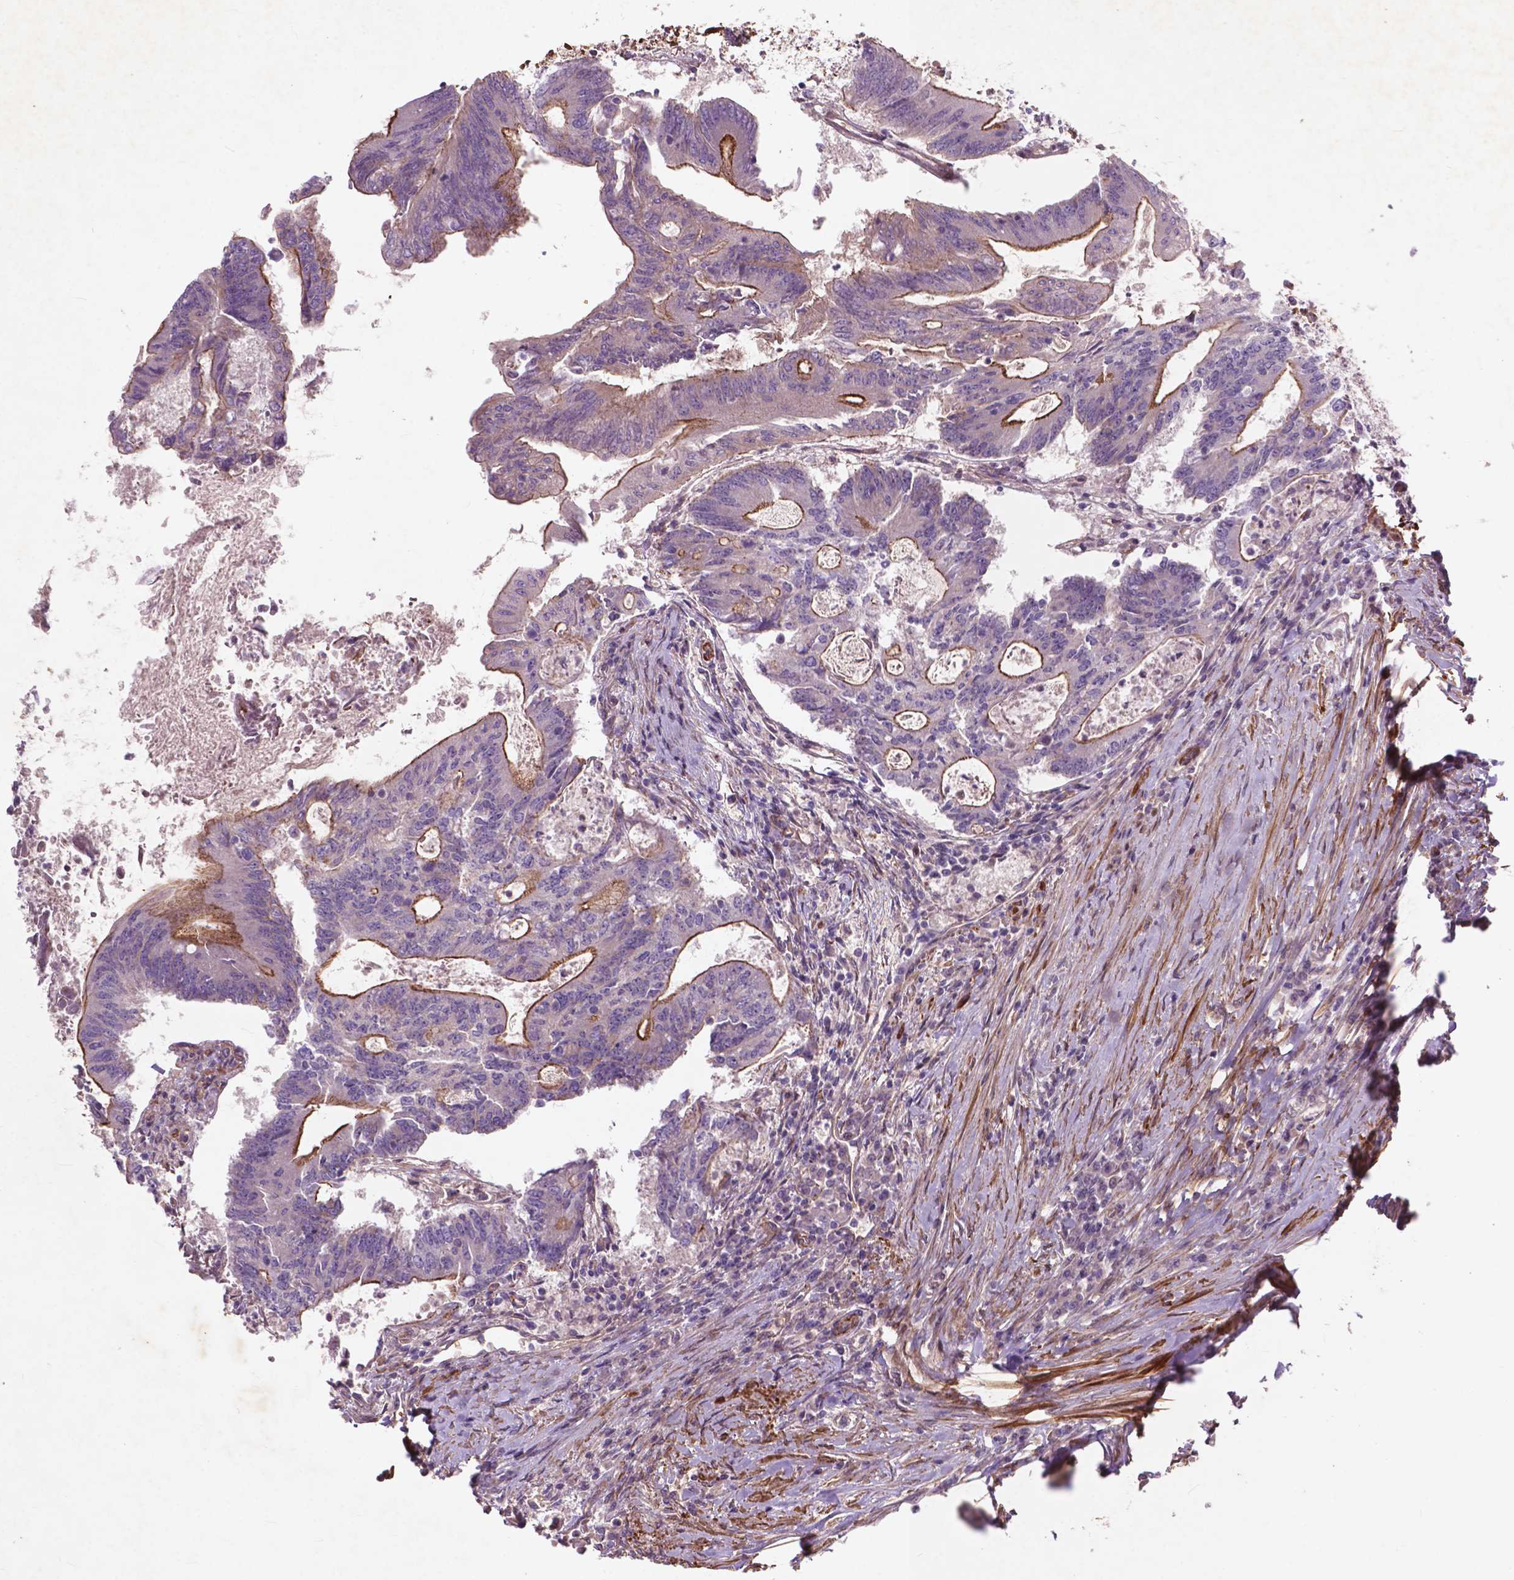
{"staining": {"intensity": "strong", "quantity": "25%-75%", "location": "cytoplasmic/membranous"}, "tissue": "colorectal cancer", "cell_type": "Tumor cells", "image_type": "cancer", "snomed": [{"axis": "morphology", "description": "Adenocarcinoma, NOS"}, {"axis": "topography", "description": "Colon"}], "caption": "There is high levels of strong cytoplasmic/membranous staining in tumor cells of colorectal adenocarcinoma, as demonstrated by immunohistochemical staining (brown color).", "gene": "RFPL4B", "patient": {"sex": "female", "age": 70}}